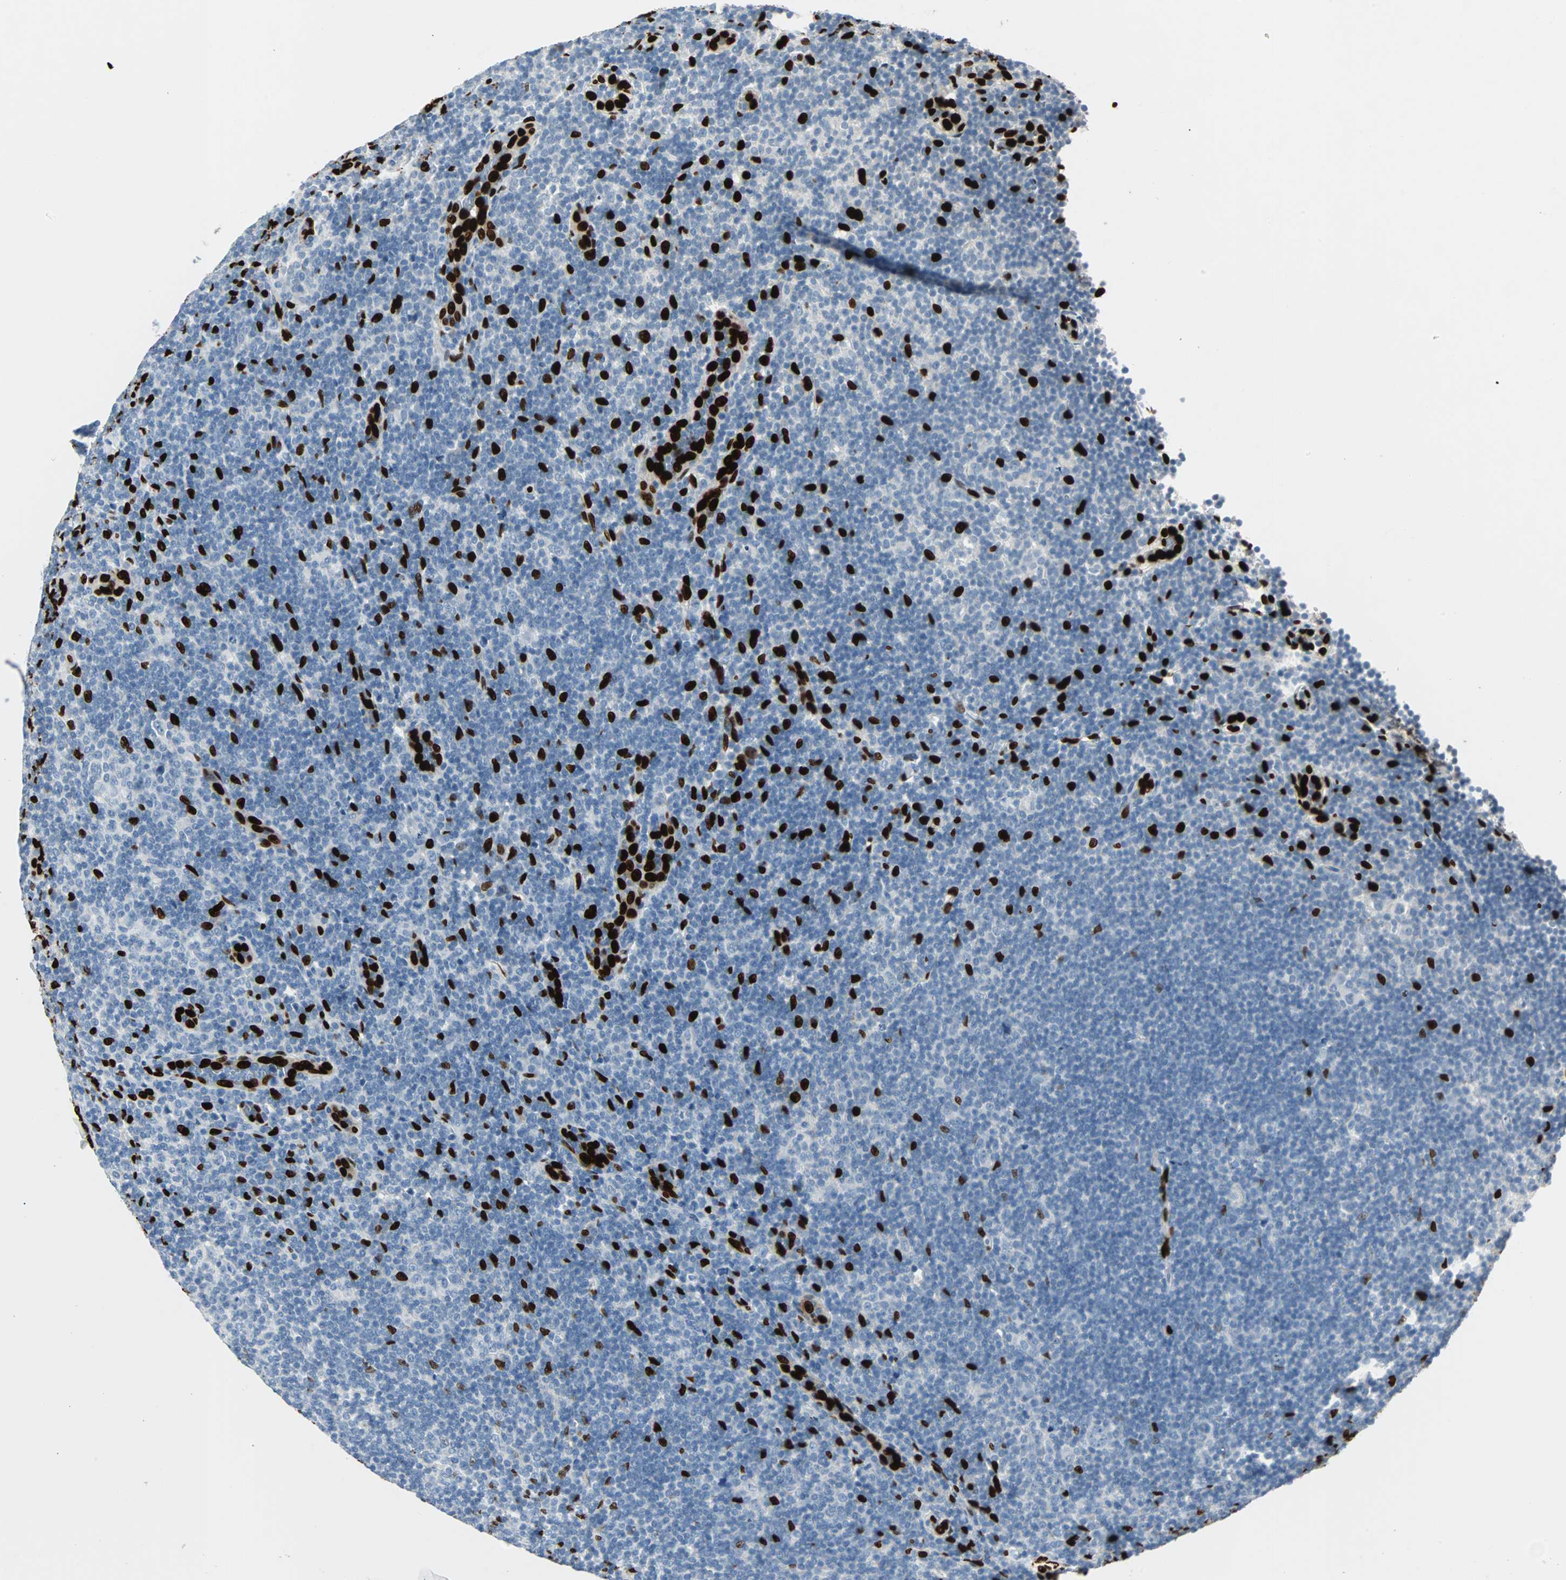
{"staining": {"intensity": "negative", "quantity": "none", "location": "none"}, "tissue": "lymphoma", "cell_type": "Tumor cells", "image_type": "cancer", "snomed": [{"axis": "morphology", "description": "Hodgkin's disease, NOS"}, {"axis": "topography", "description": "Lymph node"}], "caption": "The micrograph reveals no staining of tumor cells in lymphoma. (Immunohistochemistry, brightfield microscopy, high magnification).", "gene": "IL33", "patient": {"sex": "female", "age": 57}}